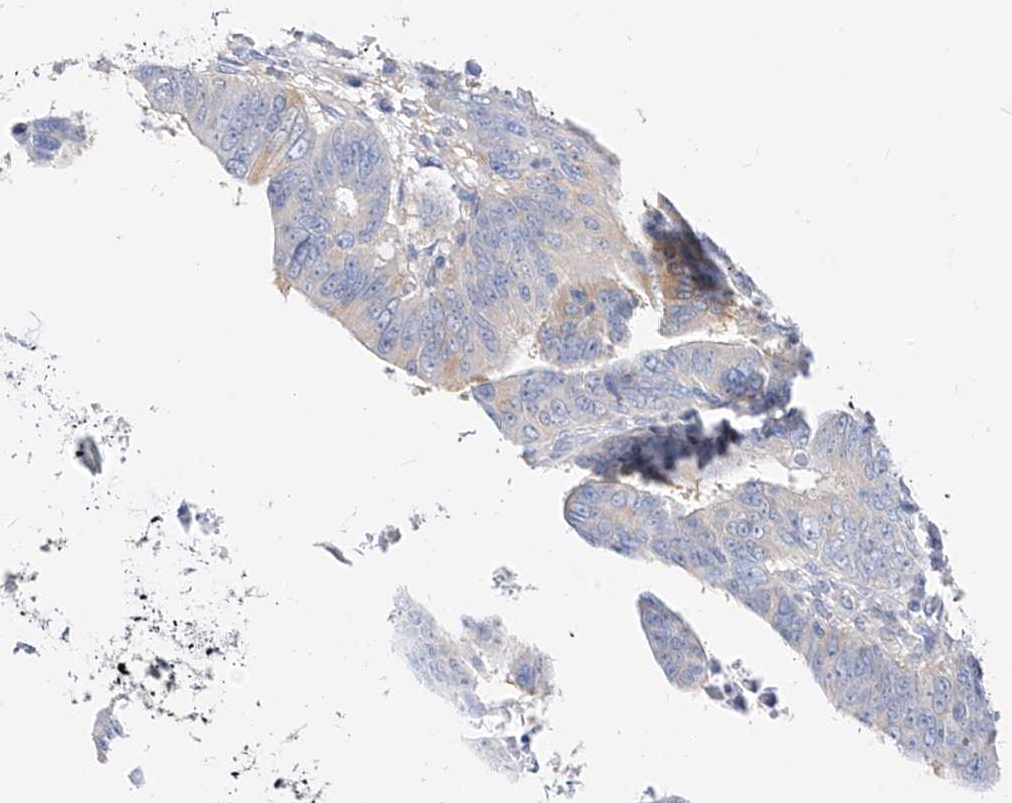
{"staining": {"intensity": "negative", "quantity": "none", "location": "none"}, "tissue": "colorectal cancer", "cell_type": "Tumor cells", "image_type": "cancer", "snomed": [{"axis": "morphology", "description": "Normal tissue, NOS"}, {"axis": "morphology", "description": "Adenocarcinoma, NOS"}, {"axis": "topography", "description": "Rectum"}], "caption": "Tumor cells show no significant positivity in colorectal cancer (adenocarcinoma).", "gene": "ZZEF1", "patient": {"sex": "female", "age": 65}}